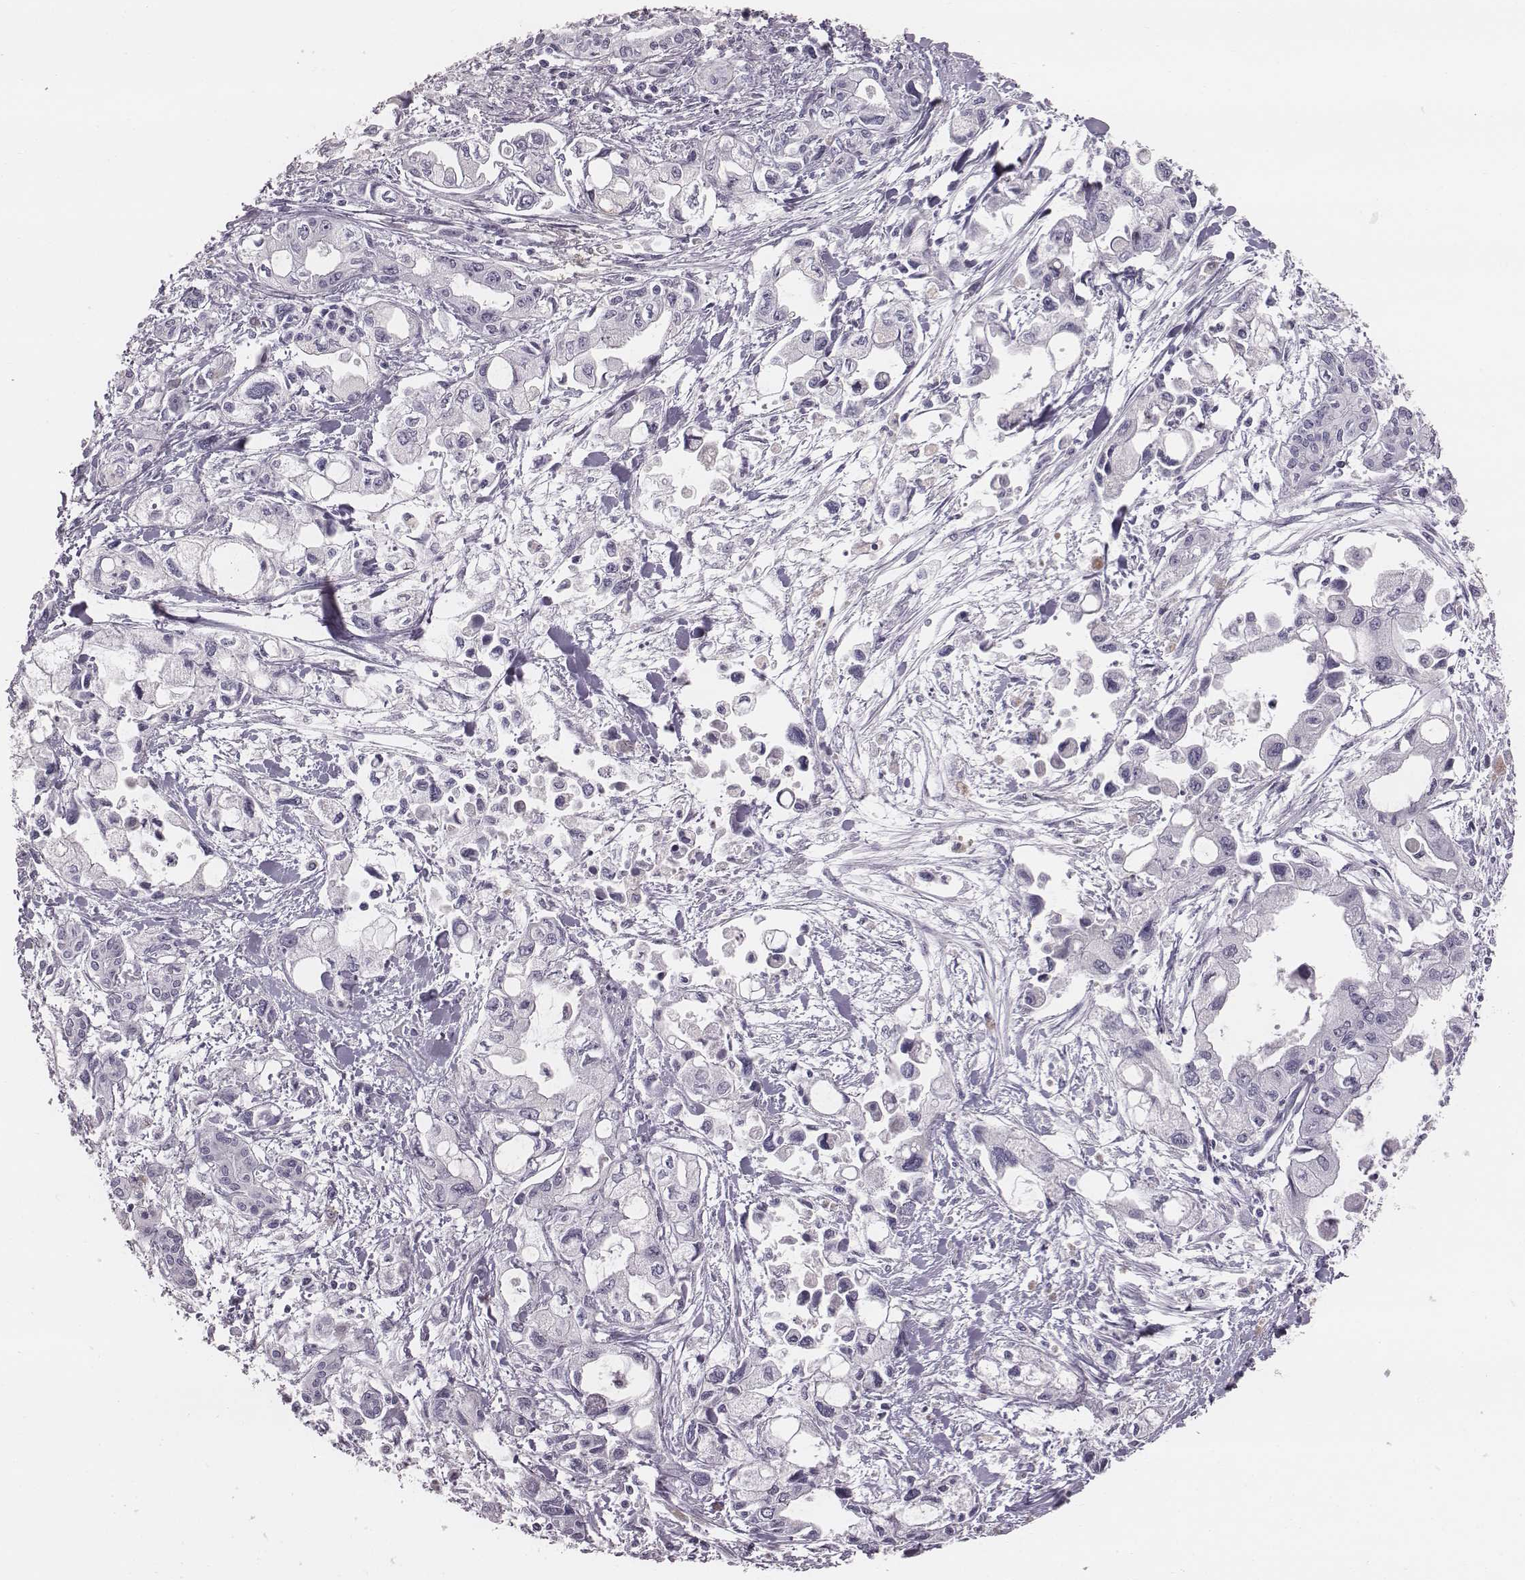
{"staining": {"intensity": "negative", "quantity": "none", "location": "none"}, "tissue": "pancreatic cancer", "cell_type": "Tumor cells", "image_type": "cancer", "snomed": [{"axis": "morphology", "description": "Adenocarcinoma, NOS"}, {"axis": "topography", "description": "Pancreas"}], "caption": "High power microscopy histopathology image of an immunohistochemistry micrograph of adenocarcinoma (pancreatic), revealing no significant expression in tumor cells. (Stains: DAB (3,3'-diaminobenzidine) immunohistochemistry (IHC) with hematoxylin counter stain, Microscopy: brightfield microscopy at high magnification).", "gene": "PDE8B", "patient": {"sex": "female", "age": 61}}